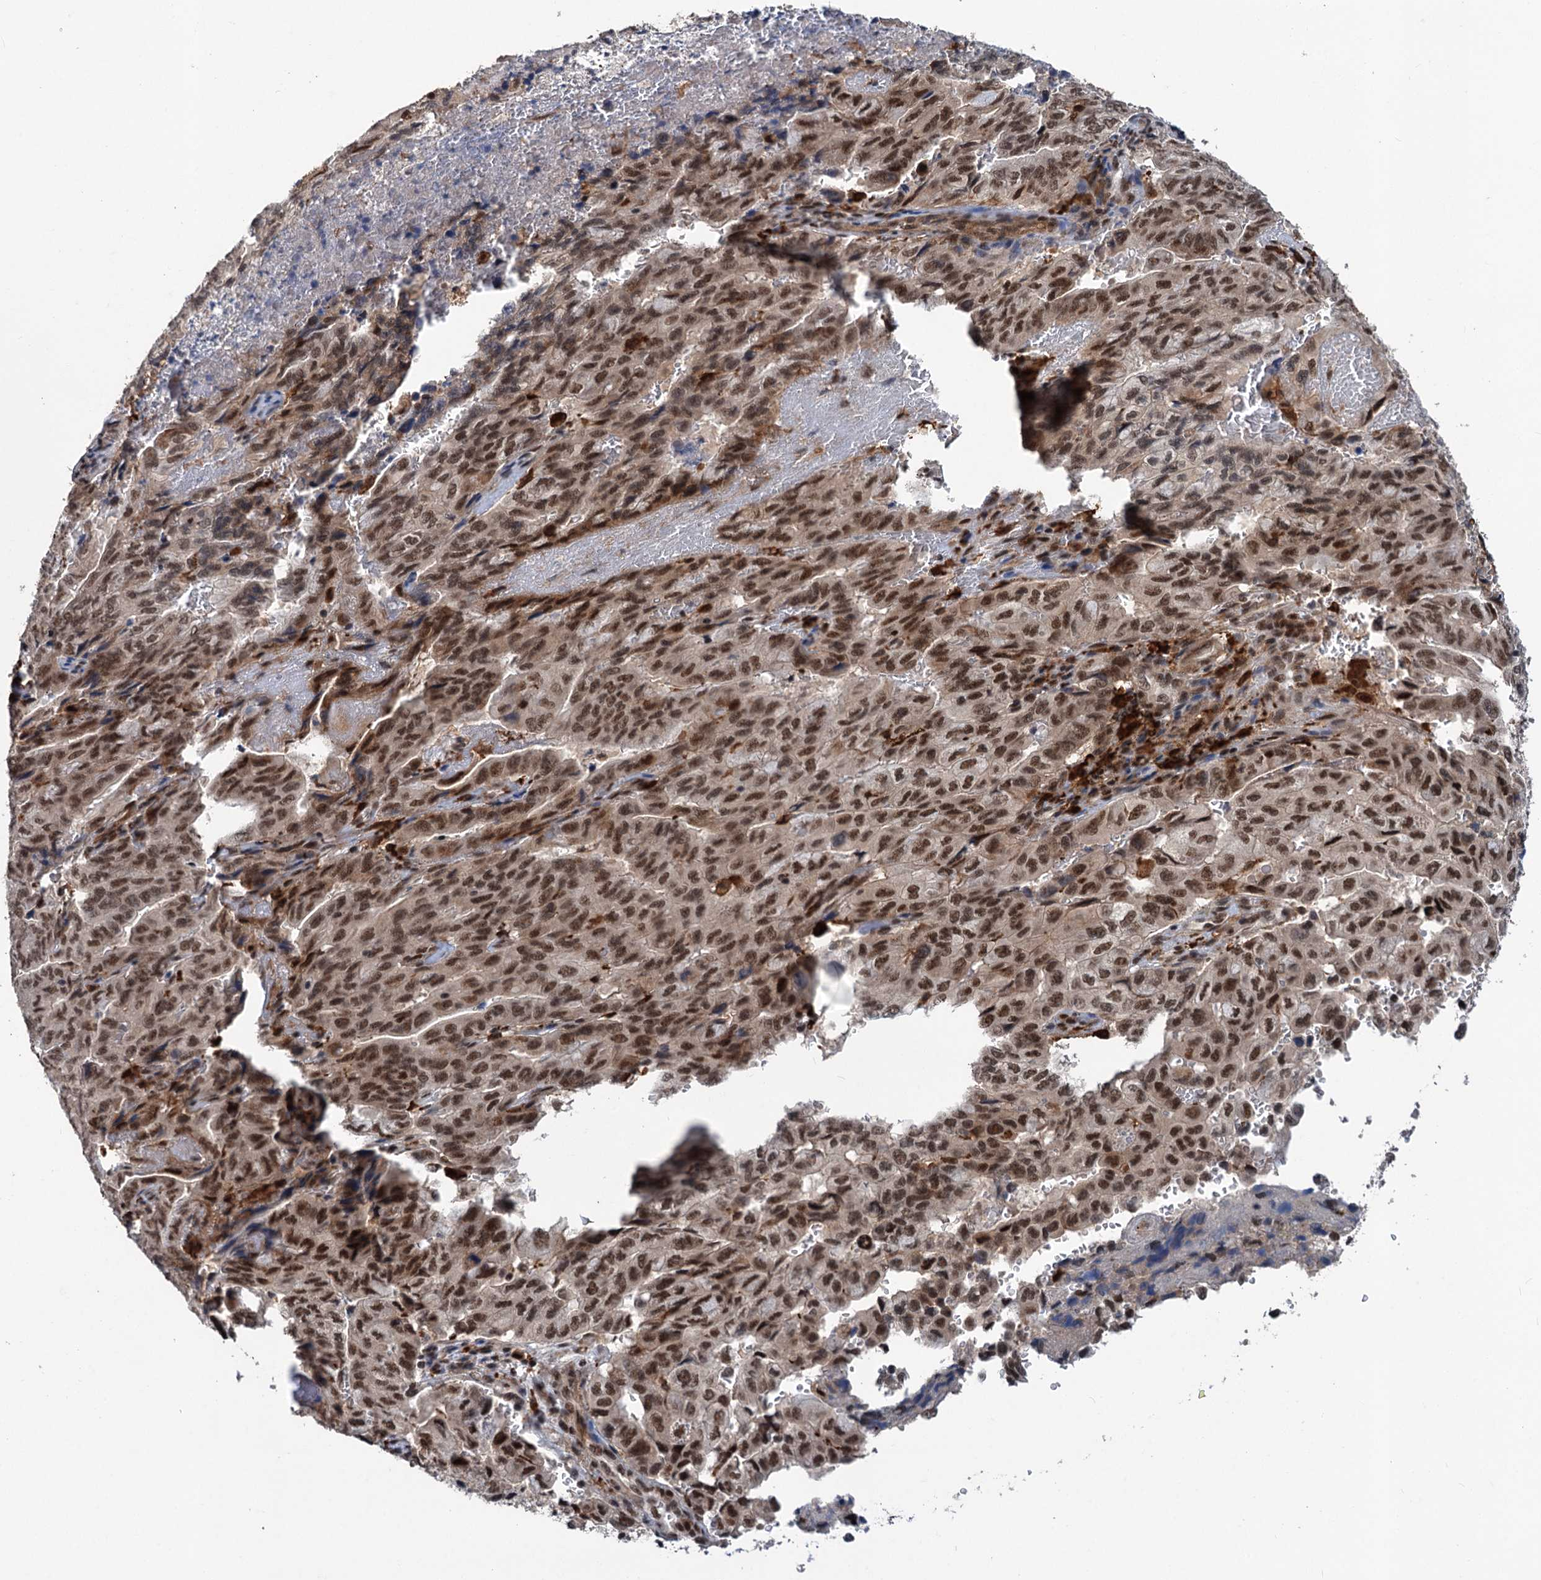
{"staining": {"intensity": "moderate", "quantity": ">75%", "location": "nuclear"}, "tissue": "pancreatic cancer", "cell_type": "Tumor cells", "image_type": "cancer", "snomed": [{"axis": "morphology", "description": "Adenocarcinoma, NOS"}, {"axis": "topography", "description": "Pancreas"}], "caption": "This image reveals adenocarcinoma (pancreatic) stained with immunohistochemistry (IHC) to label a protein in brown. The nuclear of tumor cells show moderate positivity for the protein. Nuclei are counter-stained blue.", "gene": "PHF8", "patient": {"sex": "male", "age": 51}}